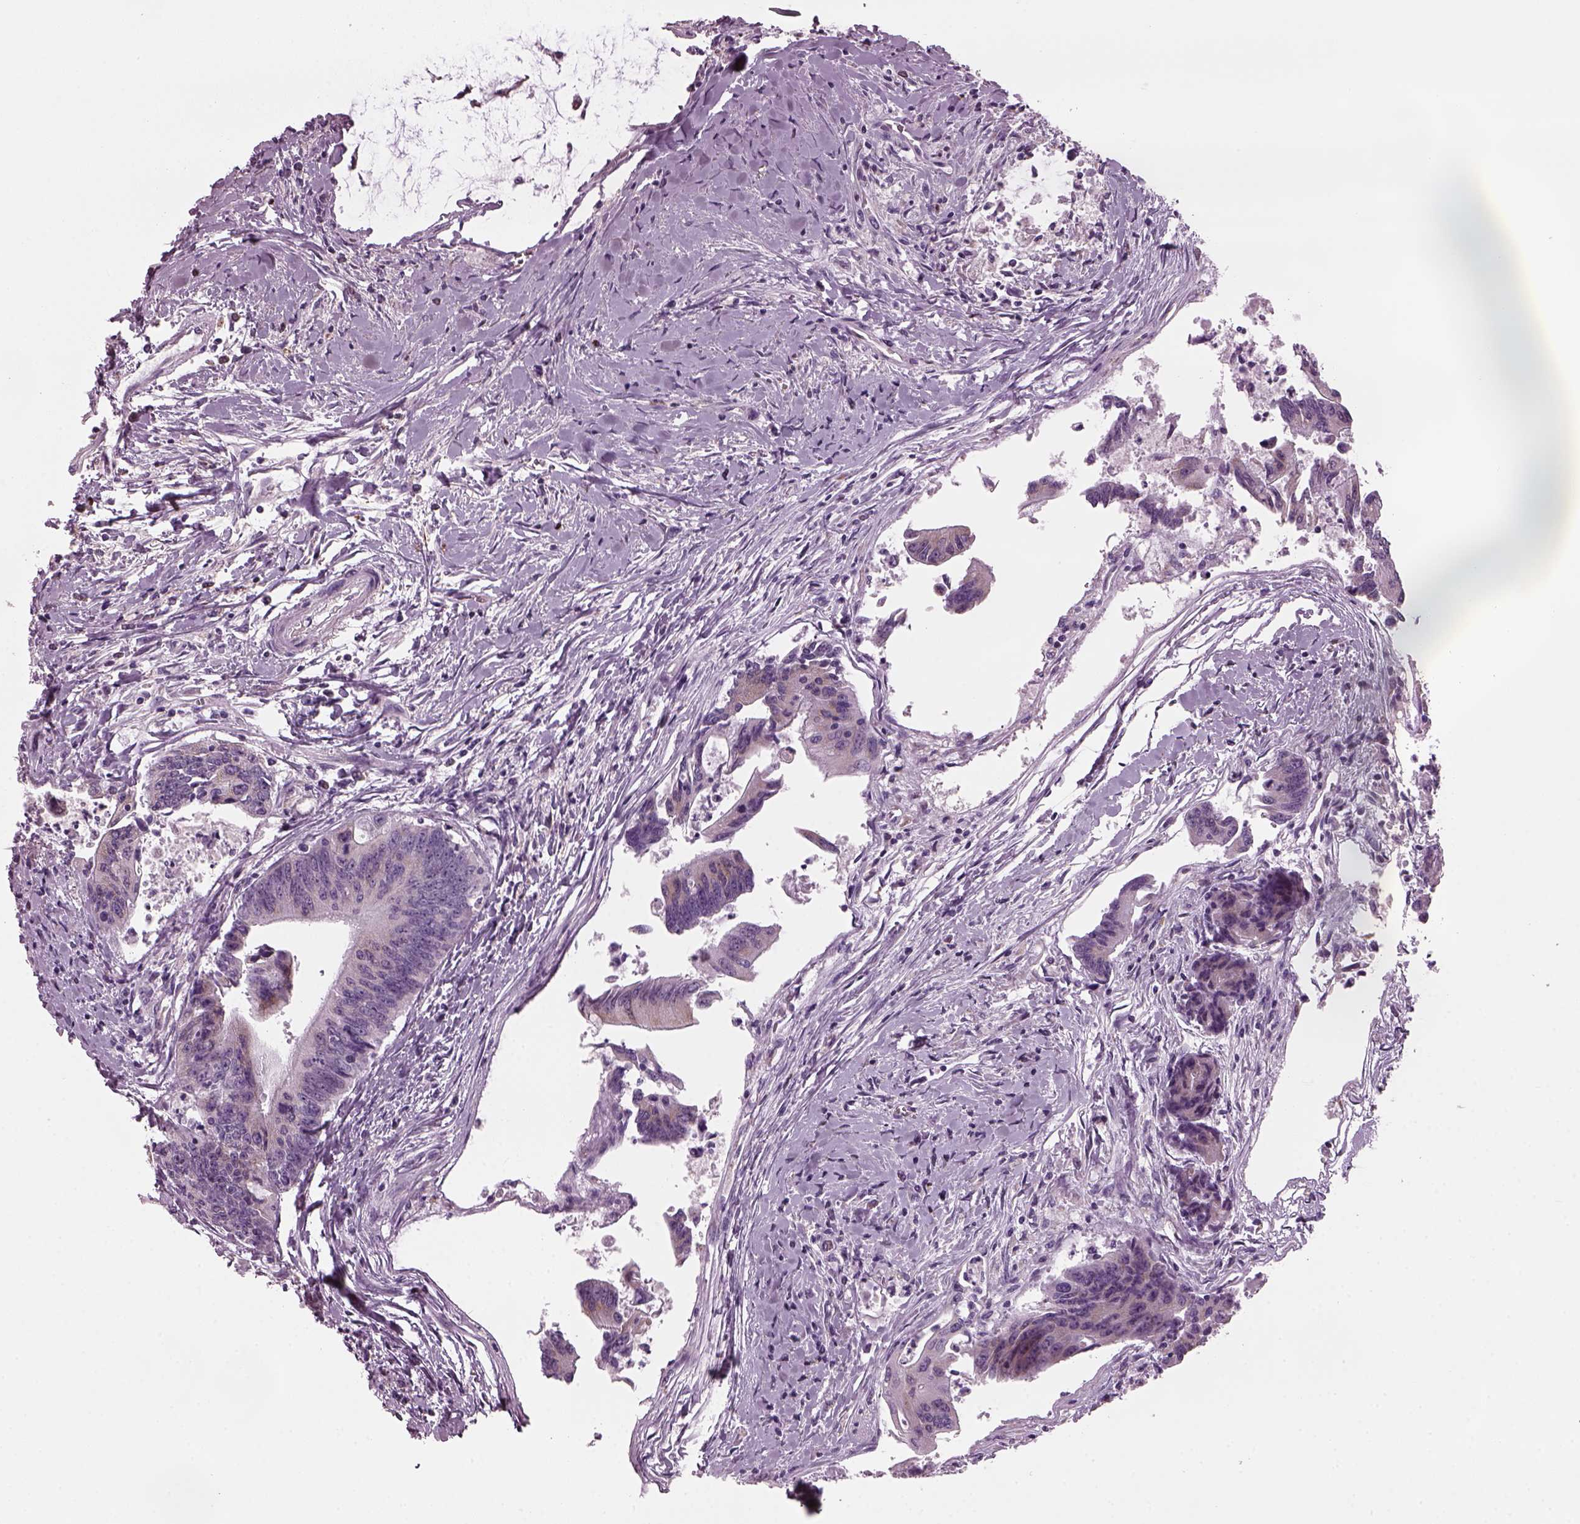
{"staining": {"intensity": "weak", "quantity": "25%-75%", "location": "cytoplasmic/membranous"}, "tissue": "colorectal cancer", "cell_type": "Tumor cells", "image_type": "cancer", "snomed": [{"axis": "morphology", "description": "Adenocarcinoma, NOS"}, {"axis": "topography", "description": "Rectum"}], "caption": "Approximately 25%-75% of tumor cells in human colorectal cancer demonstrate weak cytoplasmic/membranous protein positivity as visualized by brown immunohistochemical staining.", "gene": "PRR9", "patient": {"sex": "male", "age": 59}}